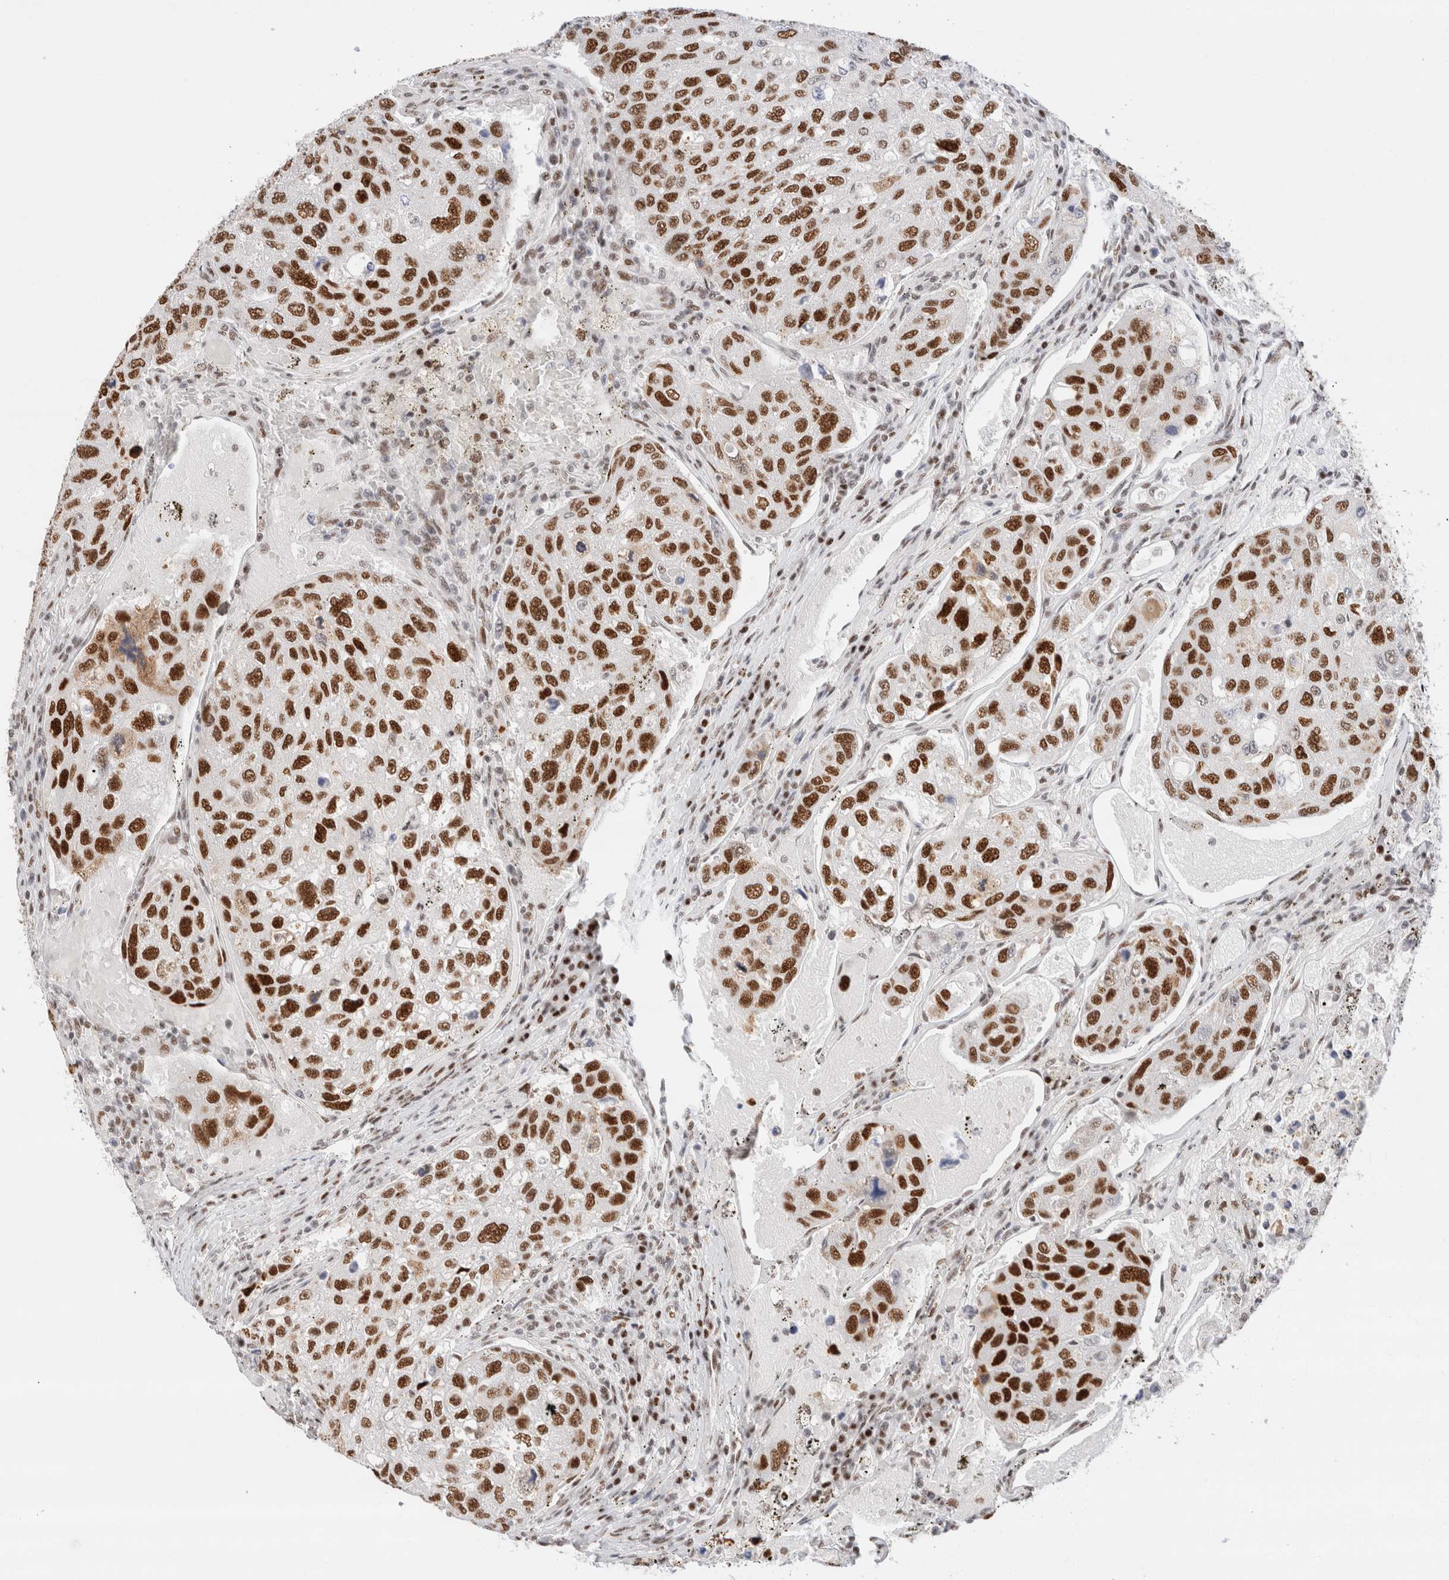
{"staining": {"intensity": "strong", "quantity": ">75%", "location": "nuclear"}, "tissue": "urothelial cancer", "cell_type": "Tumor cells", "image_type": "cancer", "snomed": [{"axis": "morphology", "description": "Urothelial carcinoma, High grade"}, {"axis": "topography", "description": "Lymph node"}, {"axis": "topography", "description": "Urinary bladder"}], "caption": "High-magnification brightfield microscopy of high-grade urothelial carcinoma stained with DAB (3,3'-diaminobenzidine) (brown) and counterstained with hematoxylin (blue). tumor cells exhibit strong nuclear staining is identified in approximately>75% of cells. (Stains: DAB (3,3'-diaminobenzidine) in brown, nuclei in blue, Microscopy: brightfield microscopy at high magnification).", "gene": "ZNF282", "patient": {"sex": "male", "age": 51}}